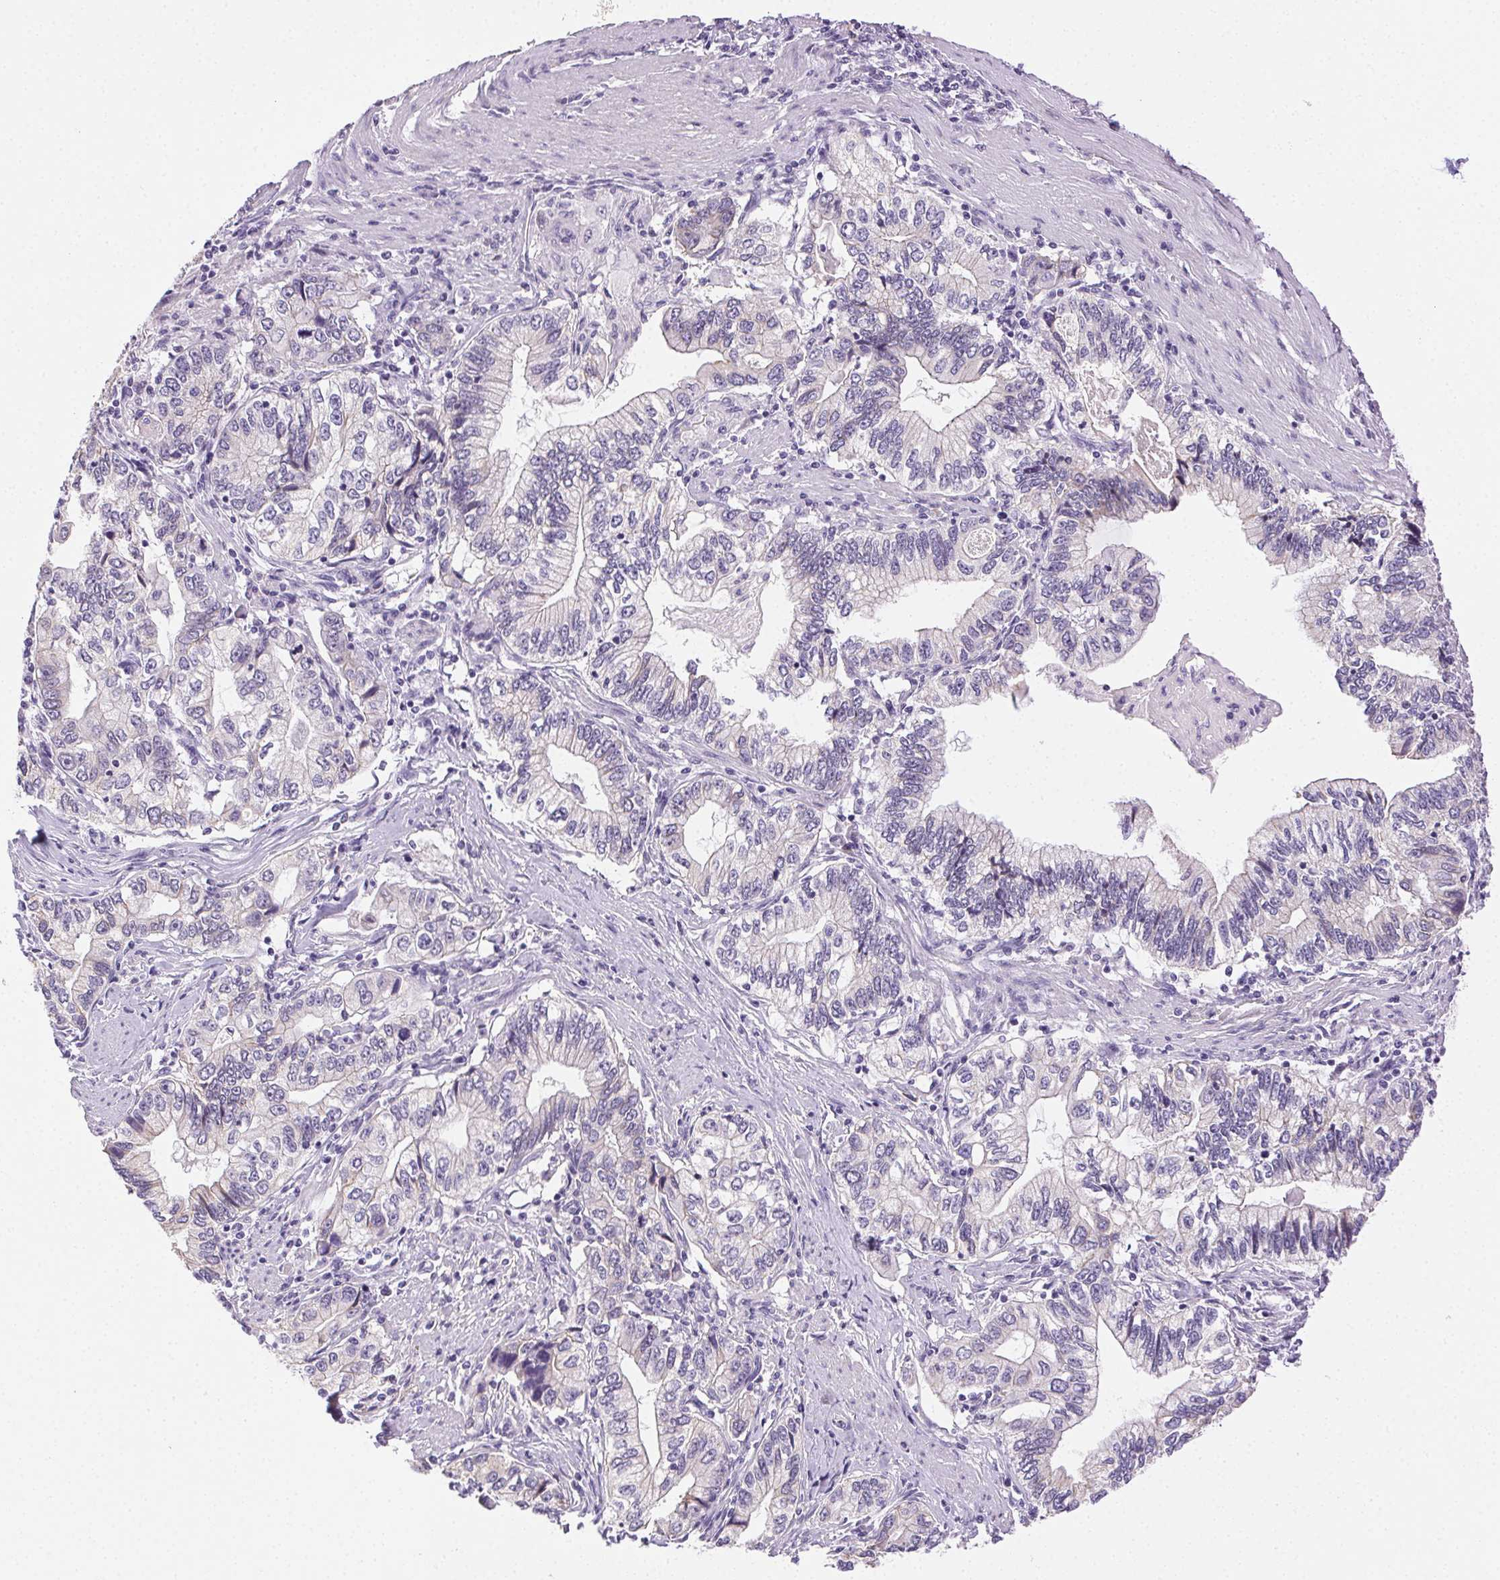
{"staining": {"intensity": "negative", "quantity": "none", "location": "none"}, "tissue": "stomach cancer", "cell_type": "Tumor cells", "image_type": "cancer", "snomed": [{"axis": "morphology", "description": "Adenocarcinoma, NOS"}, {"axis": "topography", "description": "Stomach, lower"}], "caption": "Protein analysis of stomach cancer (adenocarcinoma) exhibits no significant expression in tumor cells.", "gene": "CLDN10", "patient": {"sex": "female", "age": 72}}